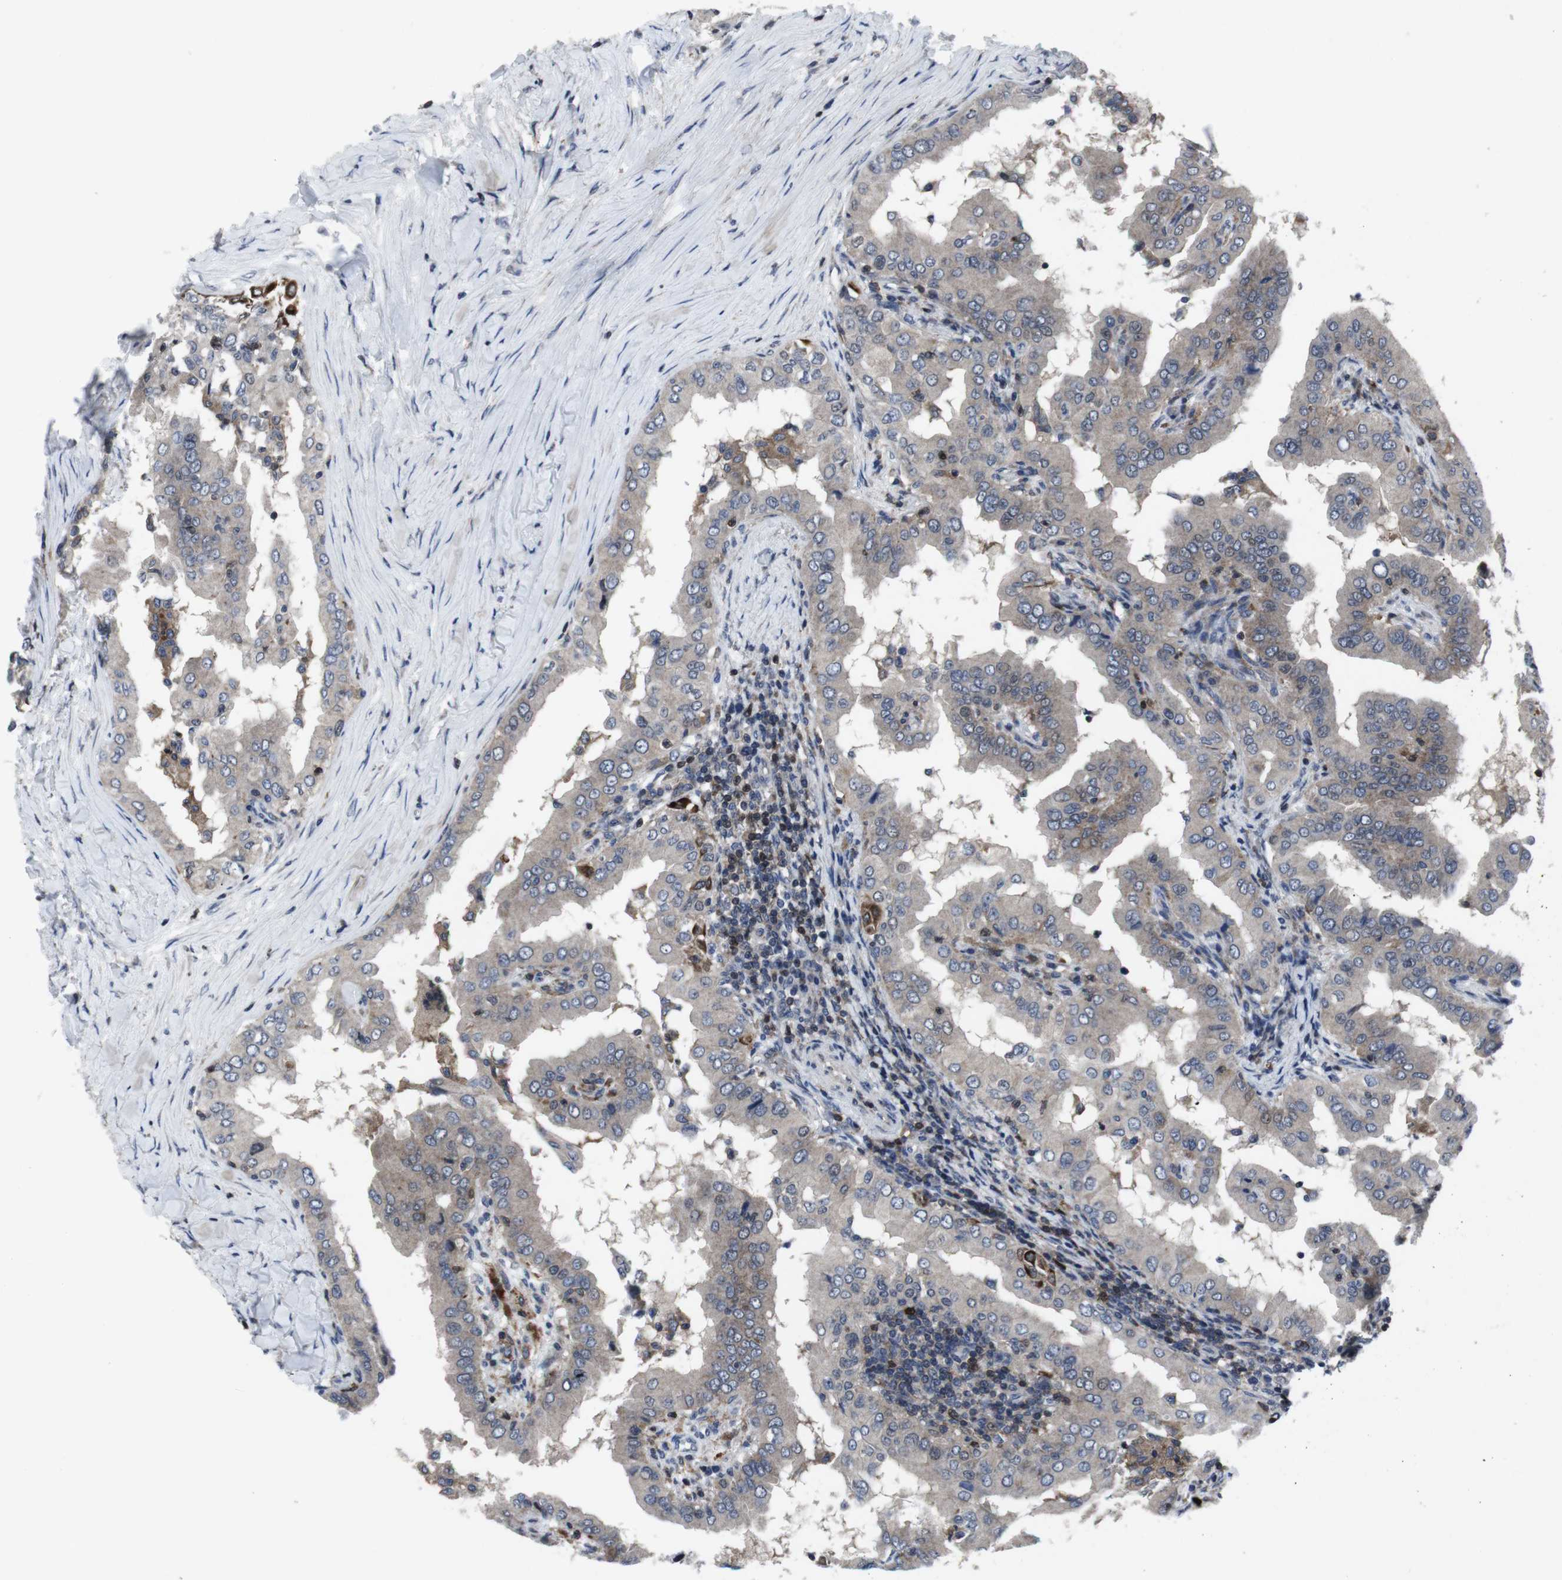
{"staining": {"intensity": "weak", "quantity": "25%-75%", "location": "cytoplasmic/membranous,nuclear"}, "tissue": "thyroid cancer", "cell_type": "Tumor cells", "image_type": "cancer", "snomed": [{"axis": "morphology", "description": "Papillary adenocarcinoma, NOS"}, {"axis": "topography", "description": "Thyroid gland"}], "caption": "Protein staining by IHC shows weak cytoplasmic/membranous and nuclear staining in approximately 25%-75% of tumor cells in thyroid cancer. (IHC, brightfield microscopy, high magnification).", "gene": "STAT4", "patient": {"sex": "male", "age": 33}}